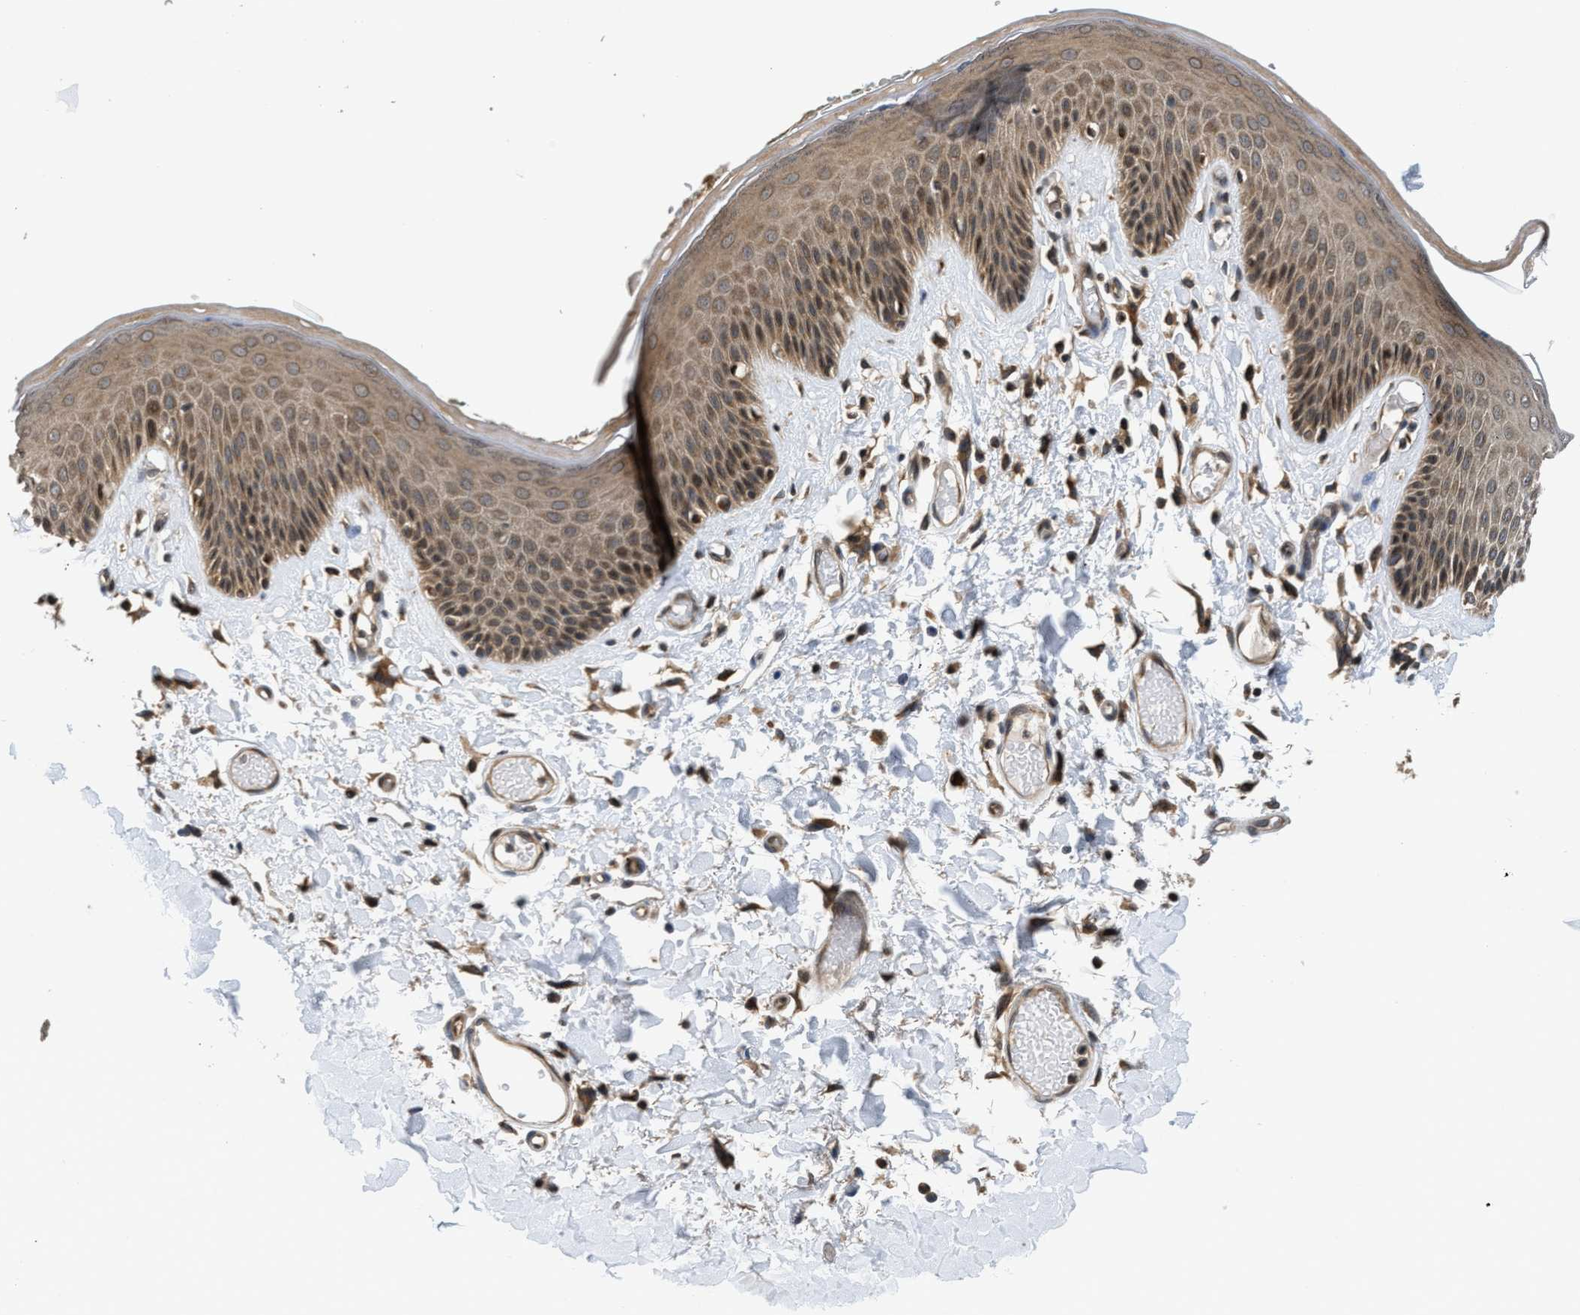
{"staining": {"intensity": "moderate", "quantity": ">75%", "location": "cytoplasmic/membranous,nuclear"}, "tissue": "skin", "cell_type": "Epidermal cells", "image_type": "normal", "snomed": [{"axis": "morphology", "description": "Normal tissue, NOS"}, {"axis": "topography", "description": "Vulva"}], "caption": "Moderate cytoplasmic/membranous,nuclear protein positivity is seen in approximately >75% of epidermal cells in skin. (IHC, brightfield microscopy, high magnification).", "gene": "RAB29", "patient": {"sex": "female", "age": 73}}